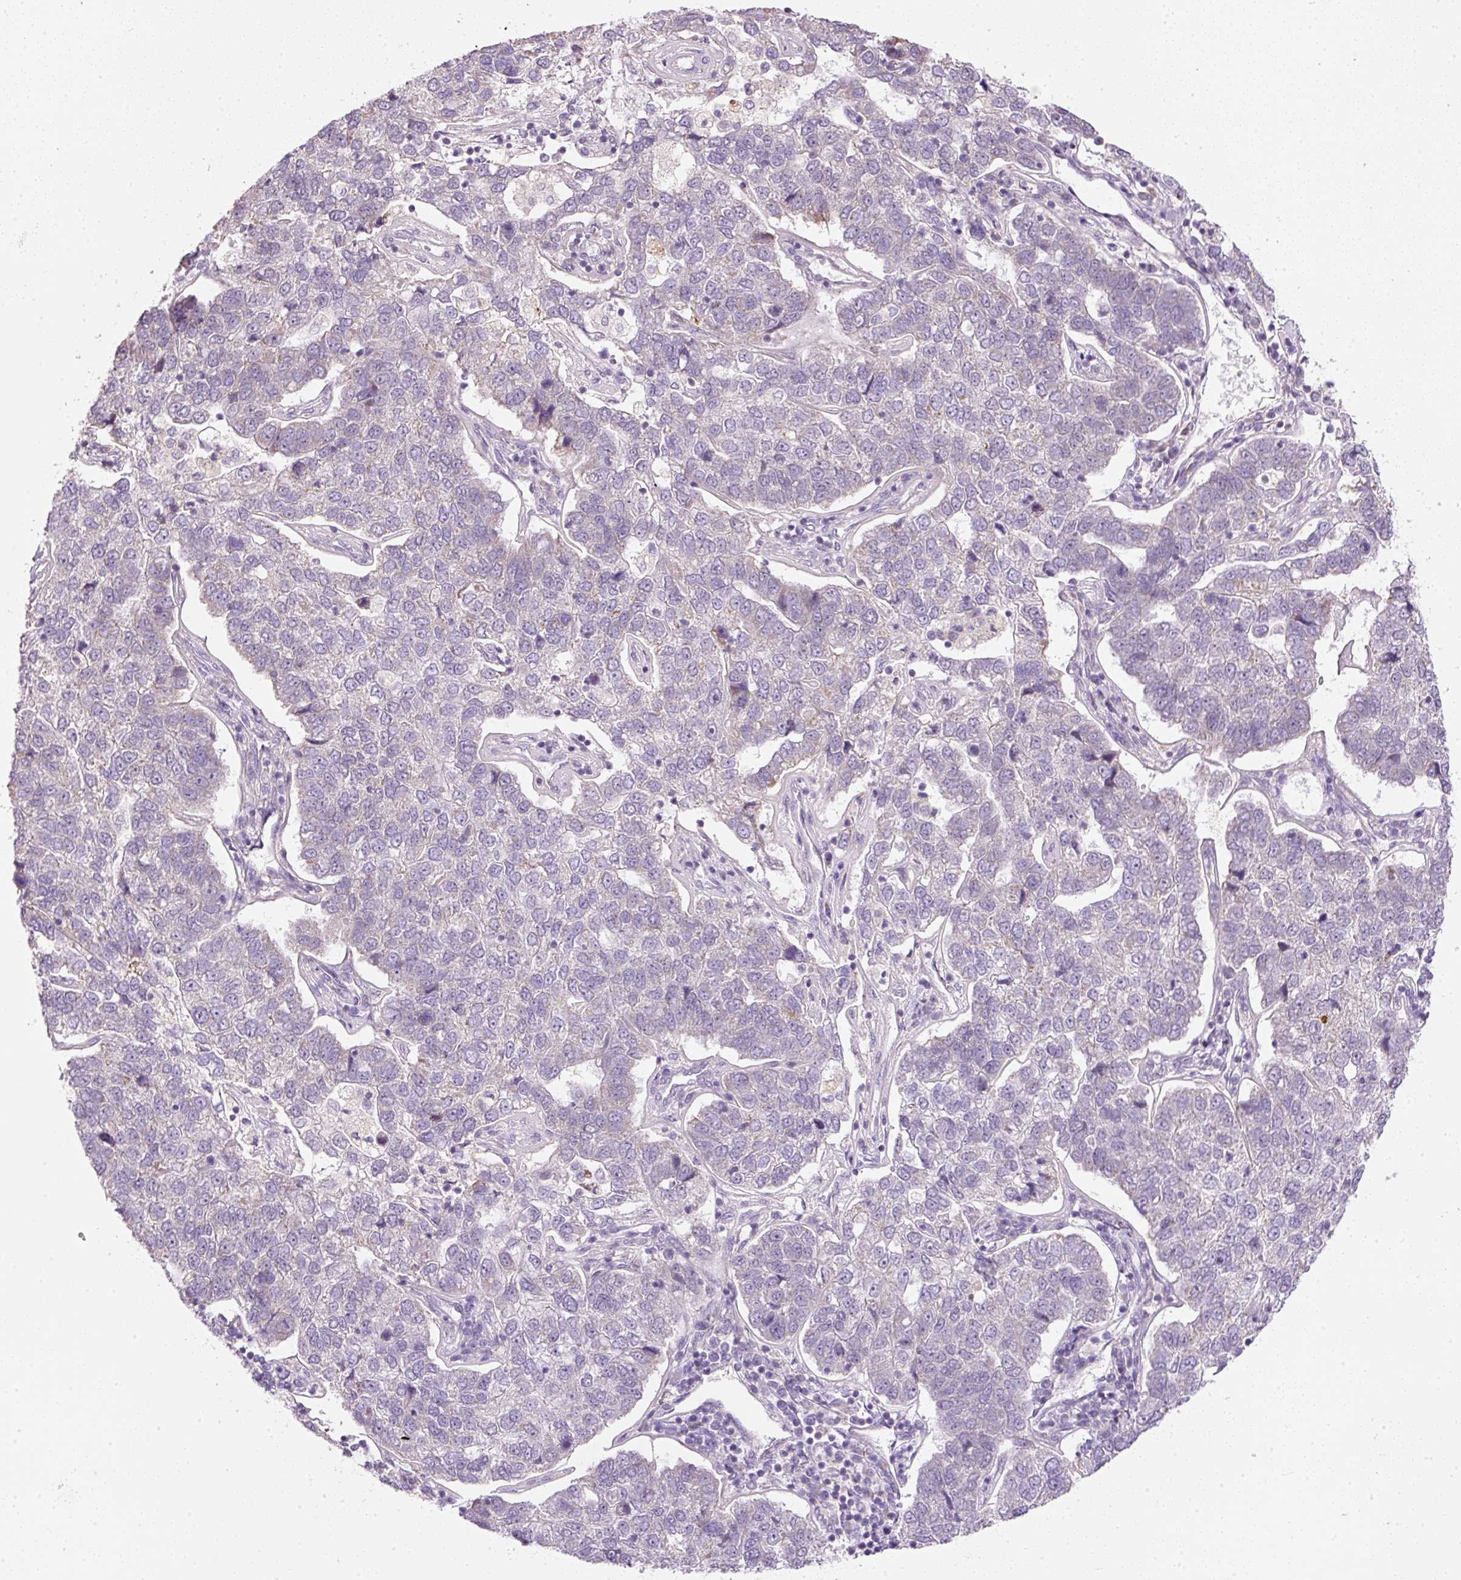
{"staining": {"intensity": "weak", "quantity": "<25%", "location": "cytoplasmic/membranous"}, "tissue": "pancreatic cancer", "cell_type": "Tumor cells", "image_type": "cancer", "snomed": [{"axis": "morphology", "description": "Adenocarcinoma, NOS"}, {"axis": "topography", "description": "Pancreas"}], "caption": "This micrograph is of pancreatic adenocarcinoma stained with IHC to label a protein in brown with the nuclei are counter-stained blue. There is no positivity in tumor cells.", "gene": "KPNA5", "patient": {"sex": "female", "age": 61}}